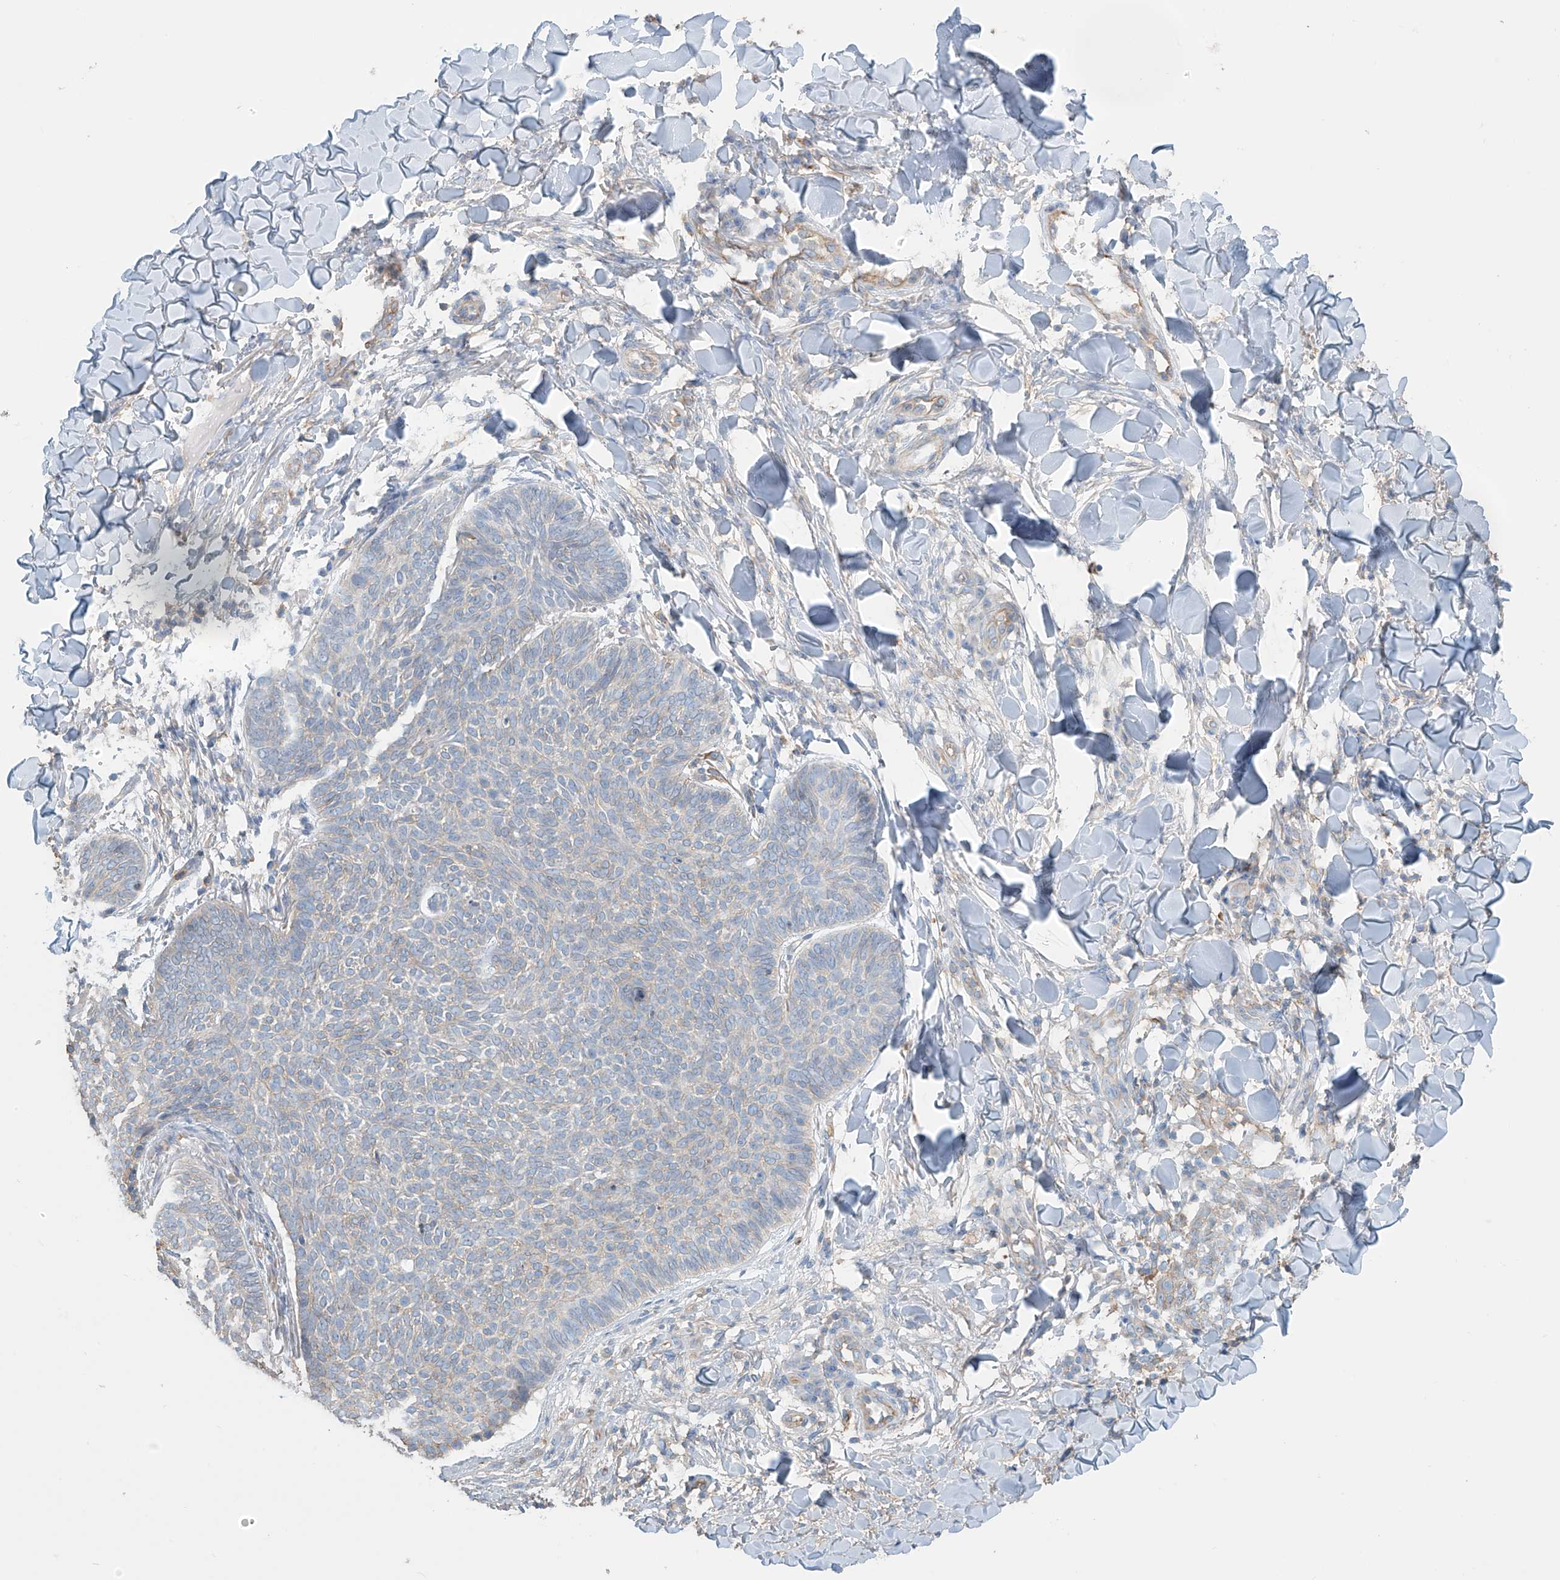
{"staining": {"intensity": "negative", "quantity": "none", "location": "none"}, "tissue": "skin cancer", "cell_type": "Tumor cells", "image_type": "cancer", "snomed": [{"axis": "morphology", "description": "Normal tissue, NOS"}, {"axis": "morphology", "description": "Basal cell carcinoma"}, {"axis": "topography", "description": "Skin"}], "caption": "IHC photomicrograph of neoplastic tissue: skin basal cell carcinoma stained with DAB displays no significant protein expression in tumor cells.", "gene": "ZNF846", "patient": {"sex": "male", "age": 50}}